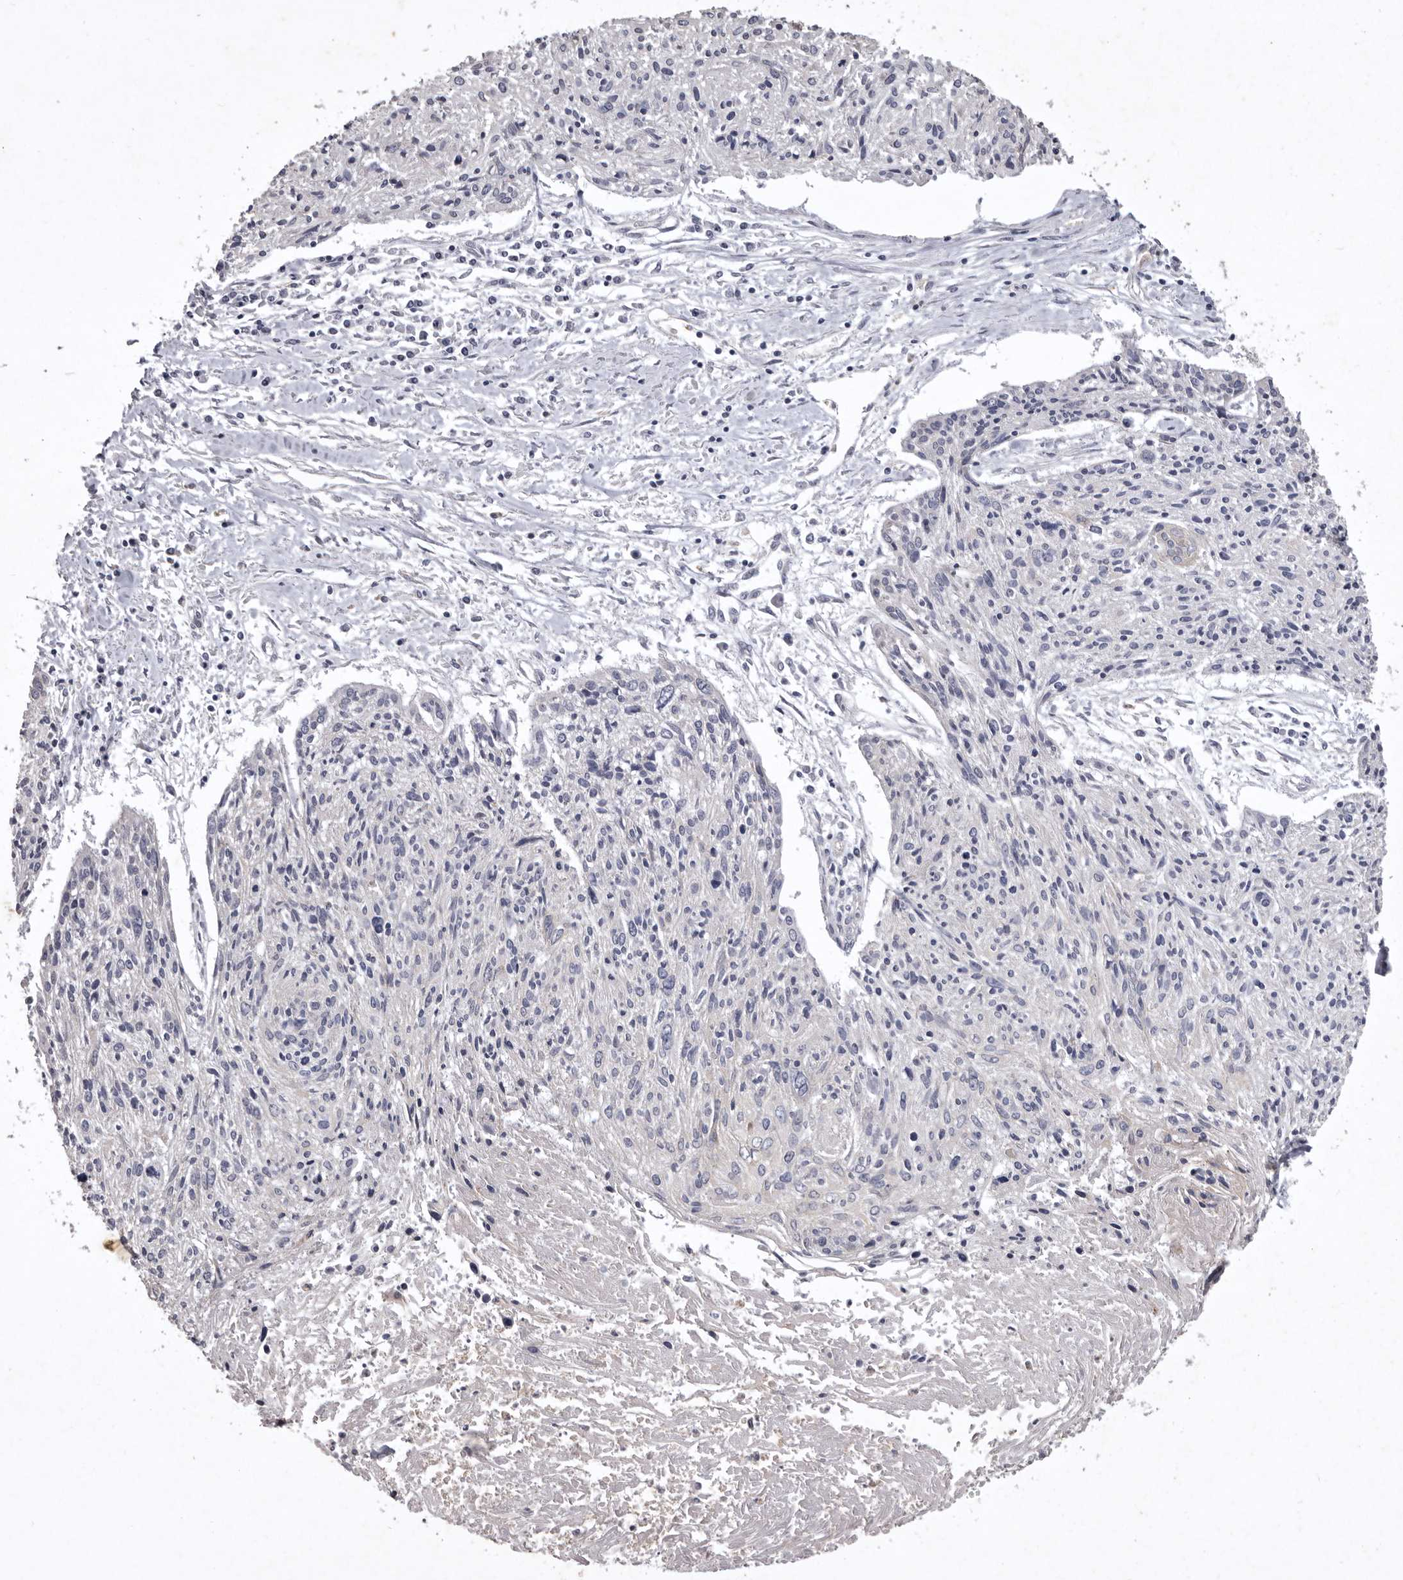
{"staining": {"intensity": "negative", "quantity": "none", "location": "none"}, "tissue": "cervical cancer", "cell_type": "Tumor cells", "image_type": "cancer", "snomed": [{"axis": "morphology", "description": "Squamous cell carcinoma, NOS"}, {"axis": "topography", "description": "Cervix"}], "caption": "High magnification brightfield microscopy of cervical squamous cell carcinoma stained with DAB (brown) and counterstained with hematoxylin (blue): tumor cells show no significant positivity. The staining is performed using DAB (3,3'-diaminobenzidine) brown chromogen with nuclei counter-stained in using hematoxylin.", "gene": "NKAIN4", "patient": {"sex": "female", "age": 51}}